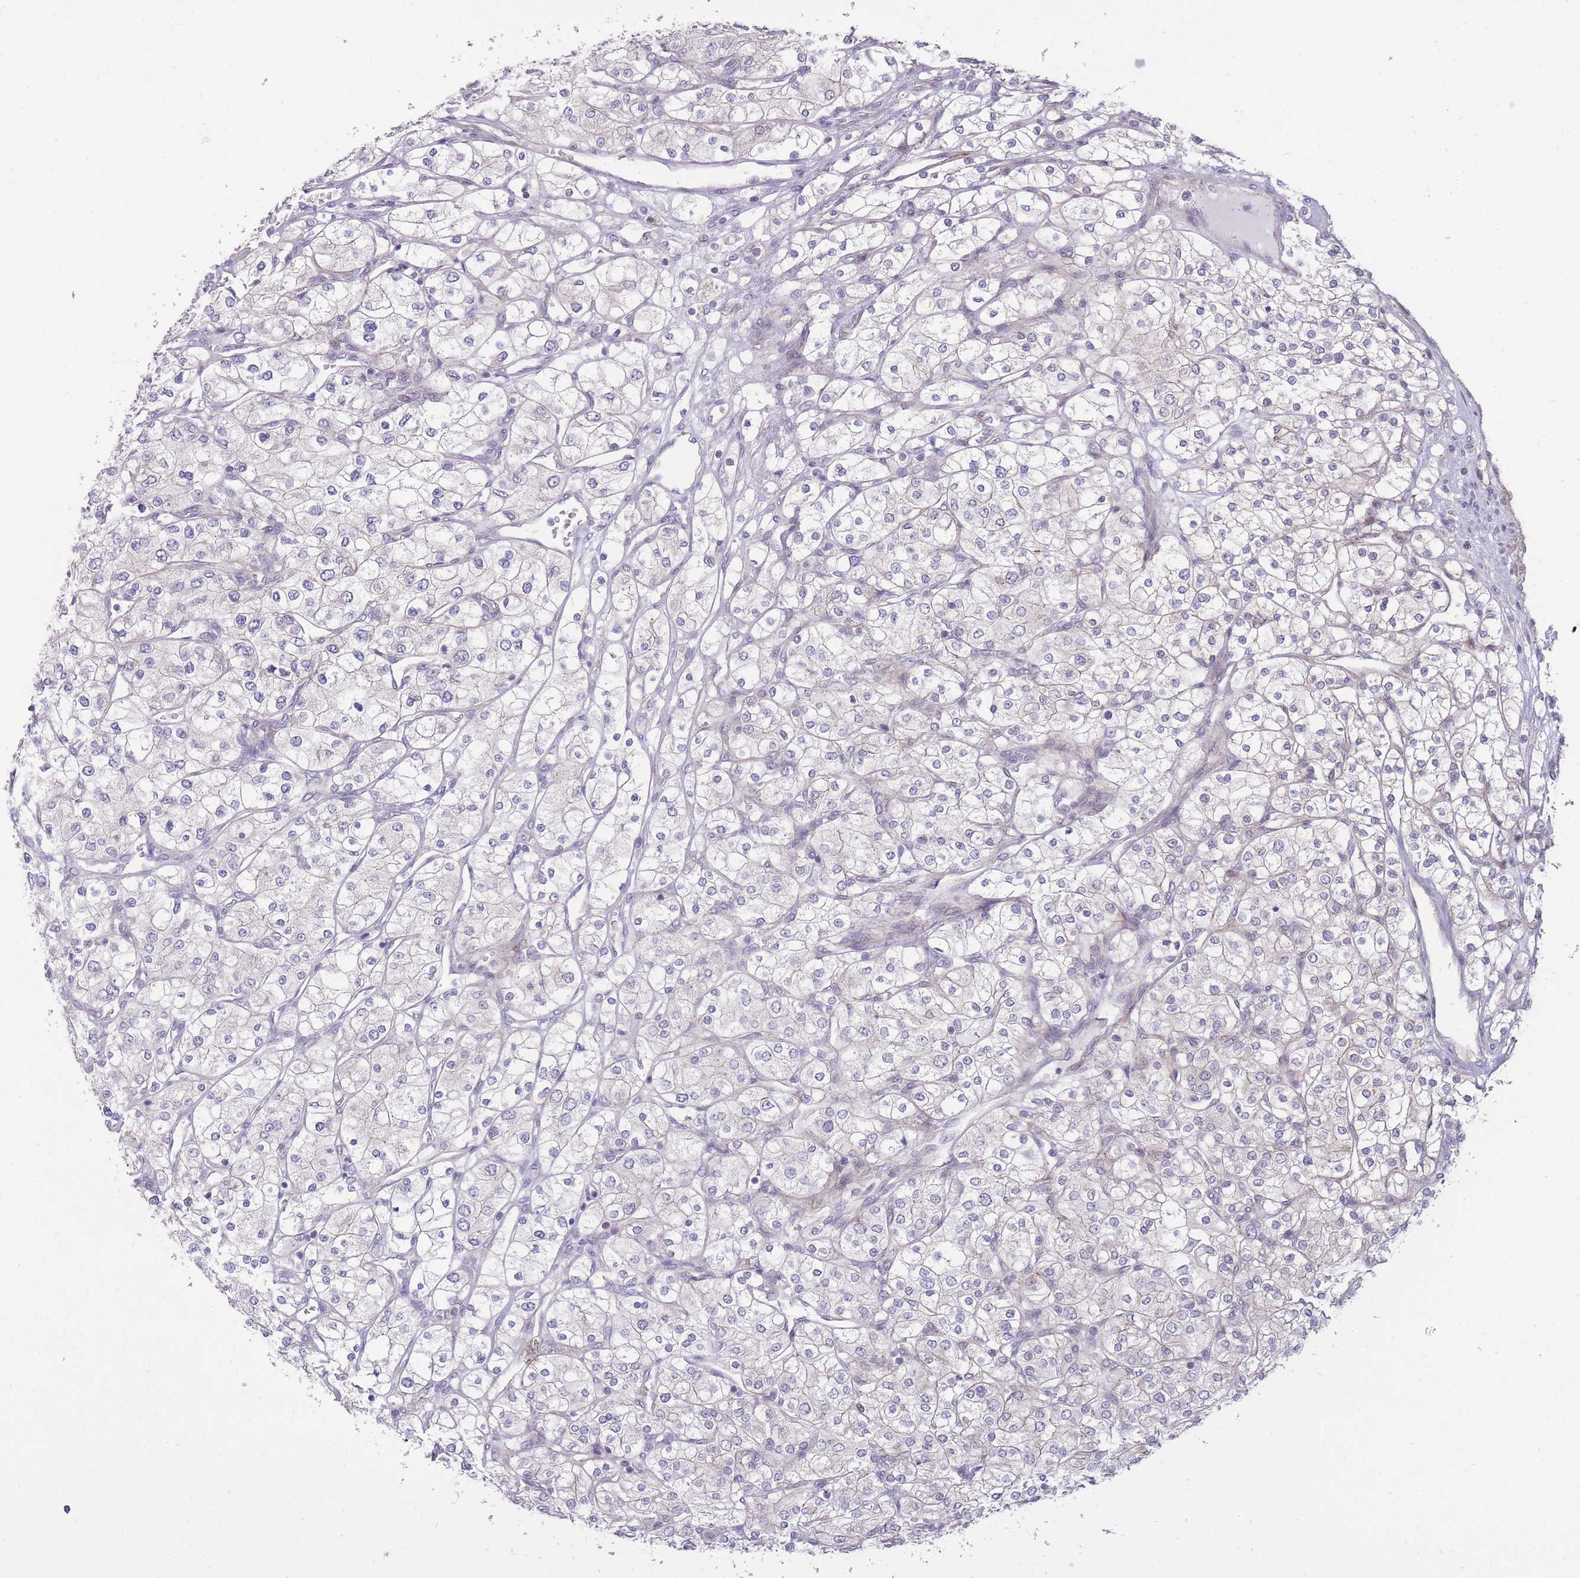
{"staining": {"intensity": "negative", "quantity": "none", "location": "none"}, "tissue": "renal cancer", "cell_type": "Tumor cells", "image_type": "cancer", "snomed": [{"axis": "morphology", "description": "Adenocarcinoma, NOS"}, {"axis": "topography", "description": "Kidney"}], "caption": "Image shows no protein positivity in tumor cells of renal cancer (adenocarcinoma) tissue. (Brightfield microscopy of DAB (3,3'-diaminobenzidine) immunohistochemistry at high magnification).", "gene": "RIC8A", "patient": {"sex": "male", "age": 80}}